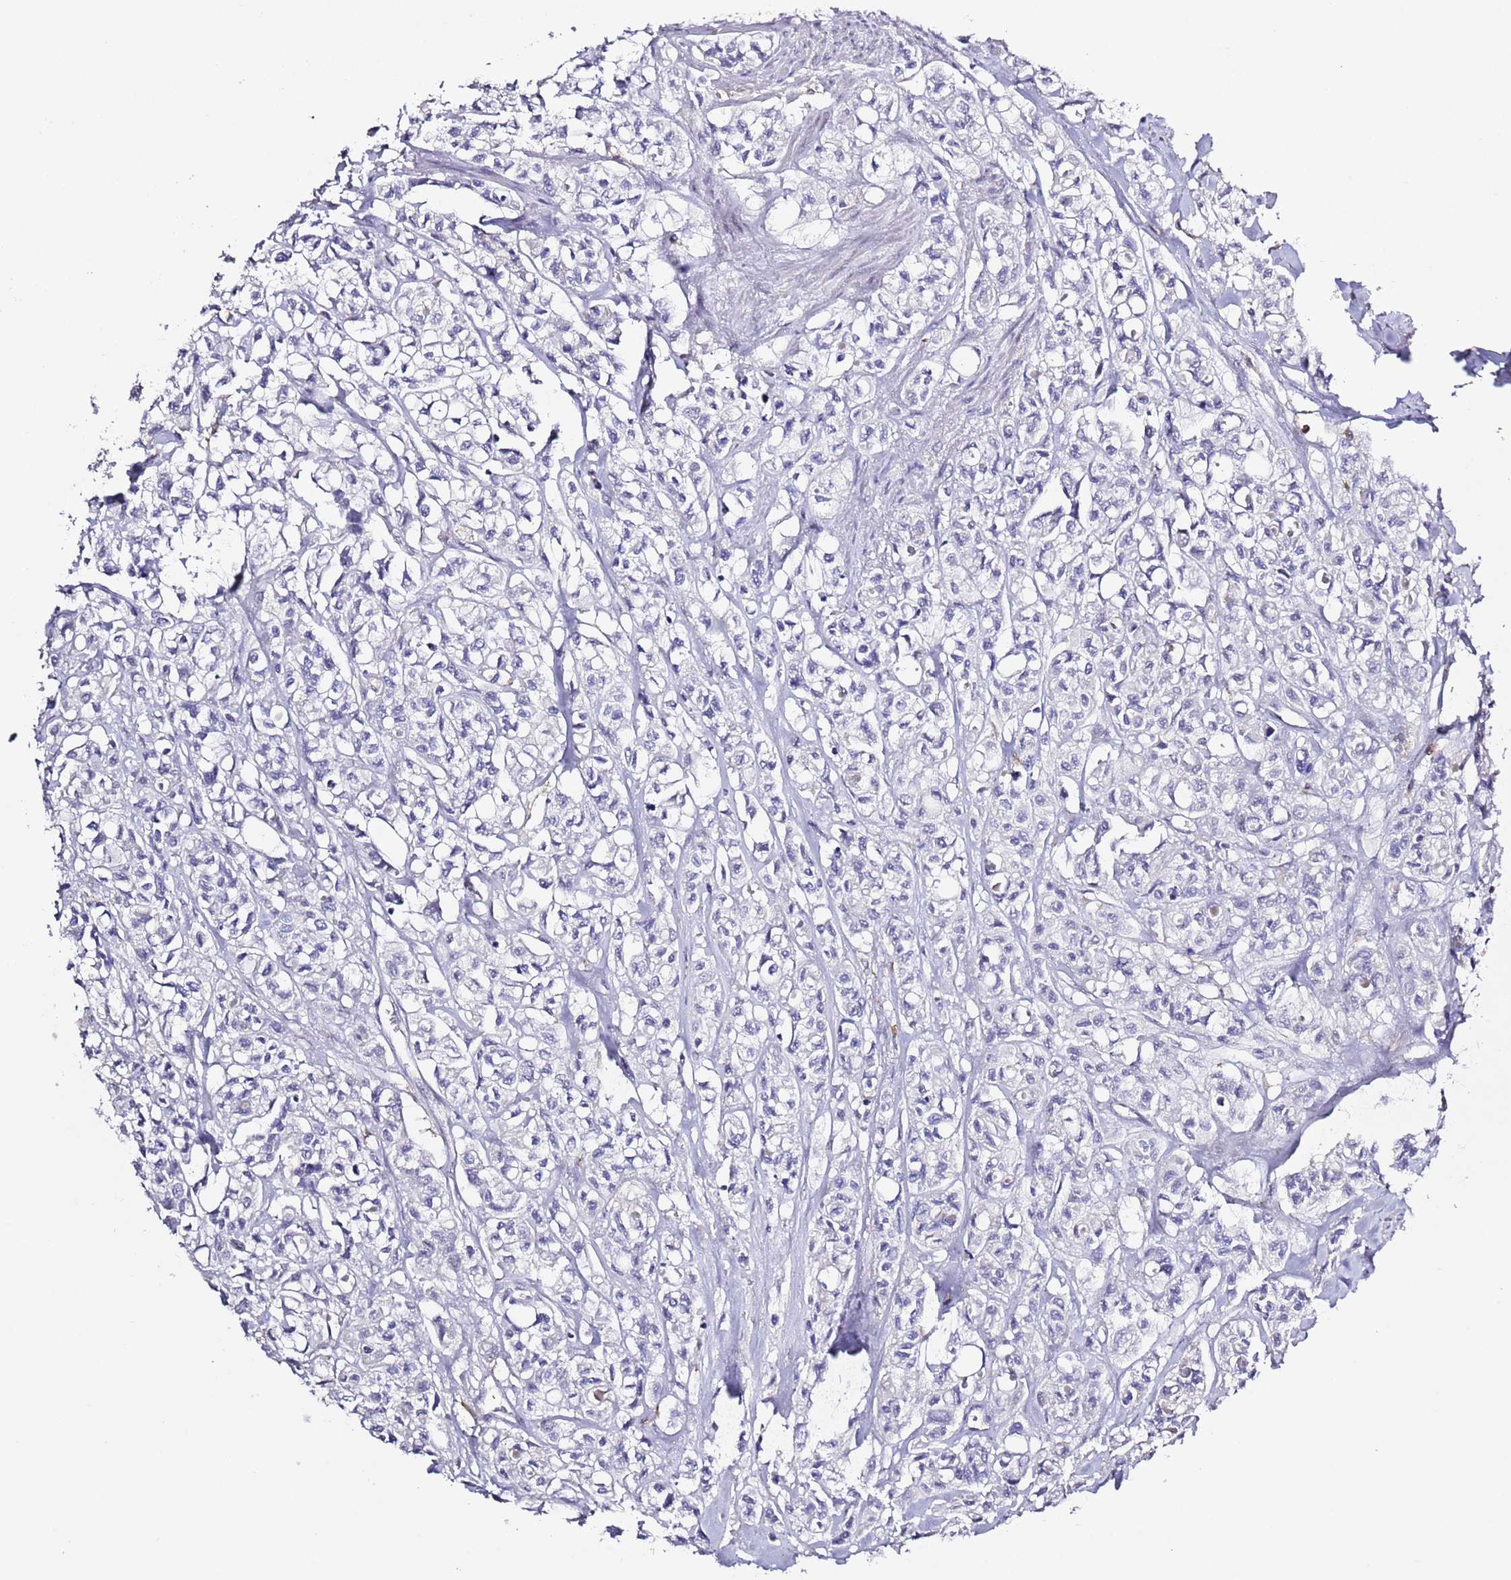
{"staining": {"intensity": "negative", "quantity": "none", "location": "none"}, "tissue": "urothelial cancer", "cell_type": "Tumor cells", "image_type": "cancer", "snomed": [{"axis": "morphology", "description": "Urothelial carcinoma, High grade"}, {"axis": "topography", "description": "Urinary bladder"}], "caption": "This is an IHC histopathology image of human high-grade urothelial carcinoma. There is no expression in tumor cells.", "gene": "LPXN", "patient": {"sex": "male", "age": 67}}